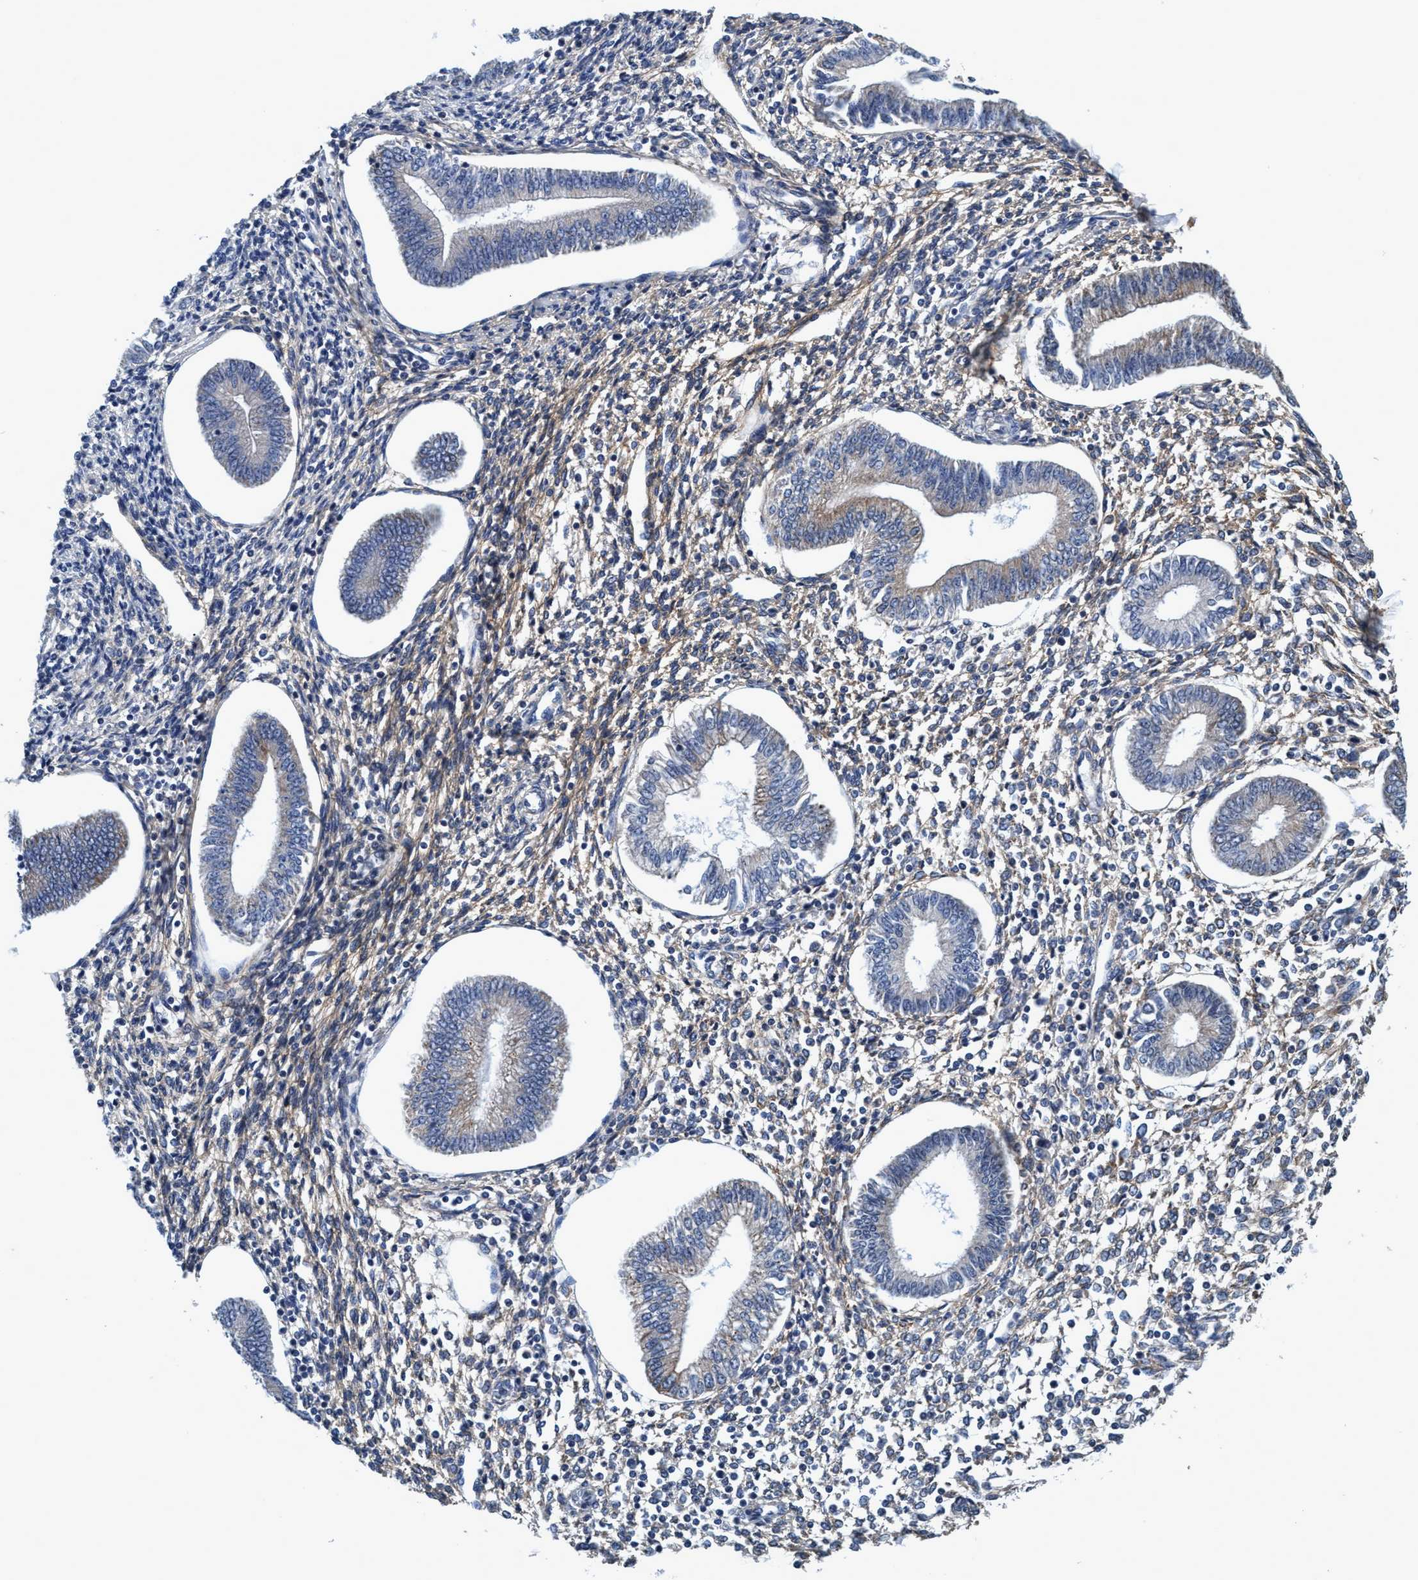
{"staining": {"intensity": "moderate", "quantity": "25%-75%", "location": "cytoplasmic/membranous"}, "tissue": "endometrium", "cell_type": "Cells in endometrial stroma", "image_type": "normal", "snomed": [{"axis": "morphology", "description": "Normal tissue, NOS"}, {"axis": "topography", "description": "Endometrium"}], "caption": "An image showing moderate cytoplasmic/membranous staining in approximately 25%-75% of cells in endometrial stroma in benign endometrium, as visualized by brown immunohistochemical staining.", "gene": "CALCOCO2", "patient": {"sex": "female", "age": 50}}